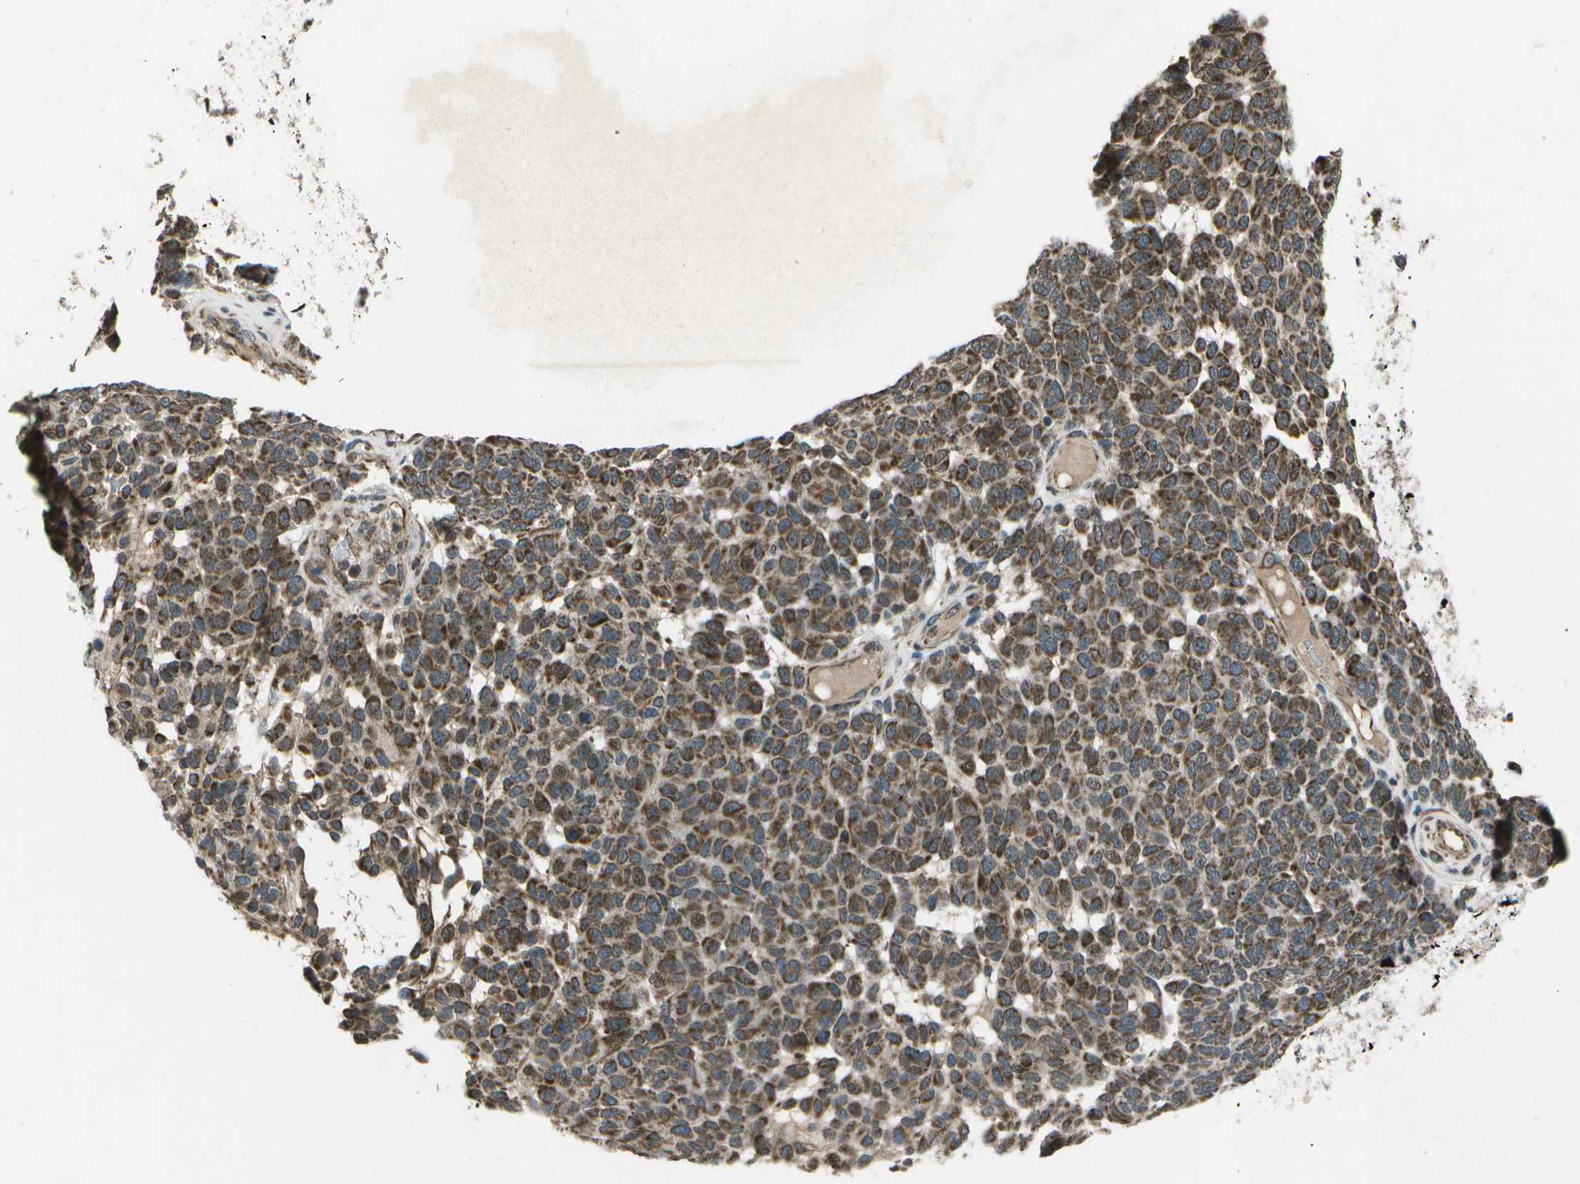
{"staining": {"intensity": "strong", "quantity": ">75%", "location": "cytoplasmic/membranous"}, "tissue": "melanoma", "cell_type": "Tumor cells", "image_type": "cancer", "snomed": [{"axis": "morphology", "description": "Malignant melanoma, NOS"}, {"axis": "topography", "description": "Skin"}], "caption": "Malignant melanoma tissue shows strong cytoplasmic/membranous positivity in approximately >75% of tumor cells, visualized by immunohistochemistry.", "gene": "EIF2AK1", "patient": {"sex": "male", "age": 59}}